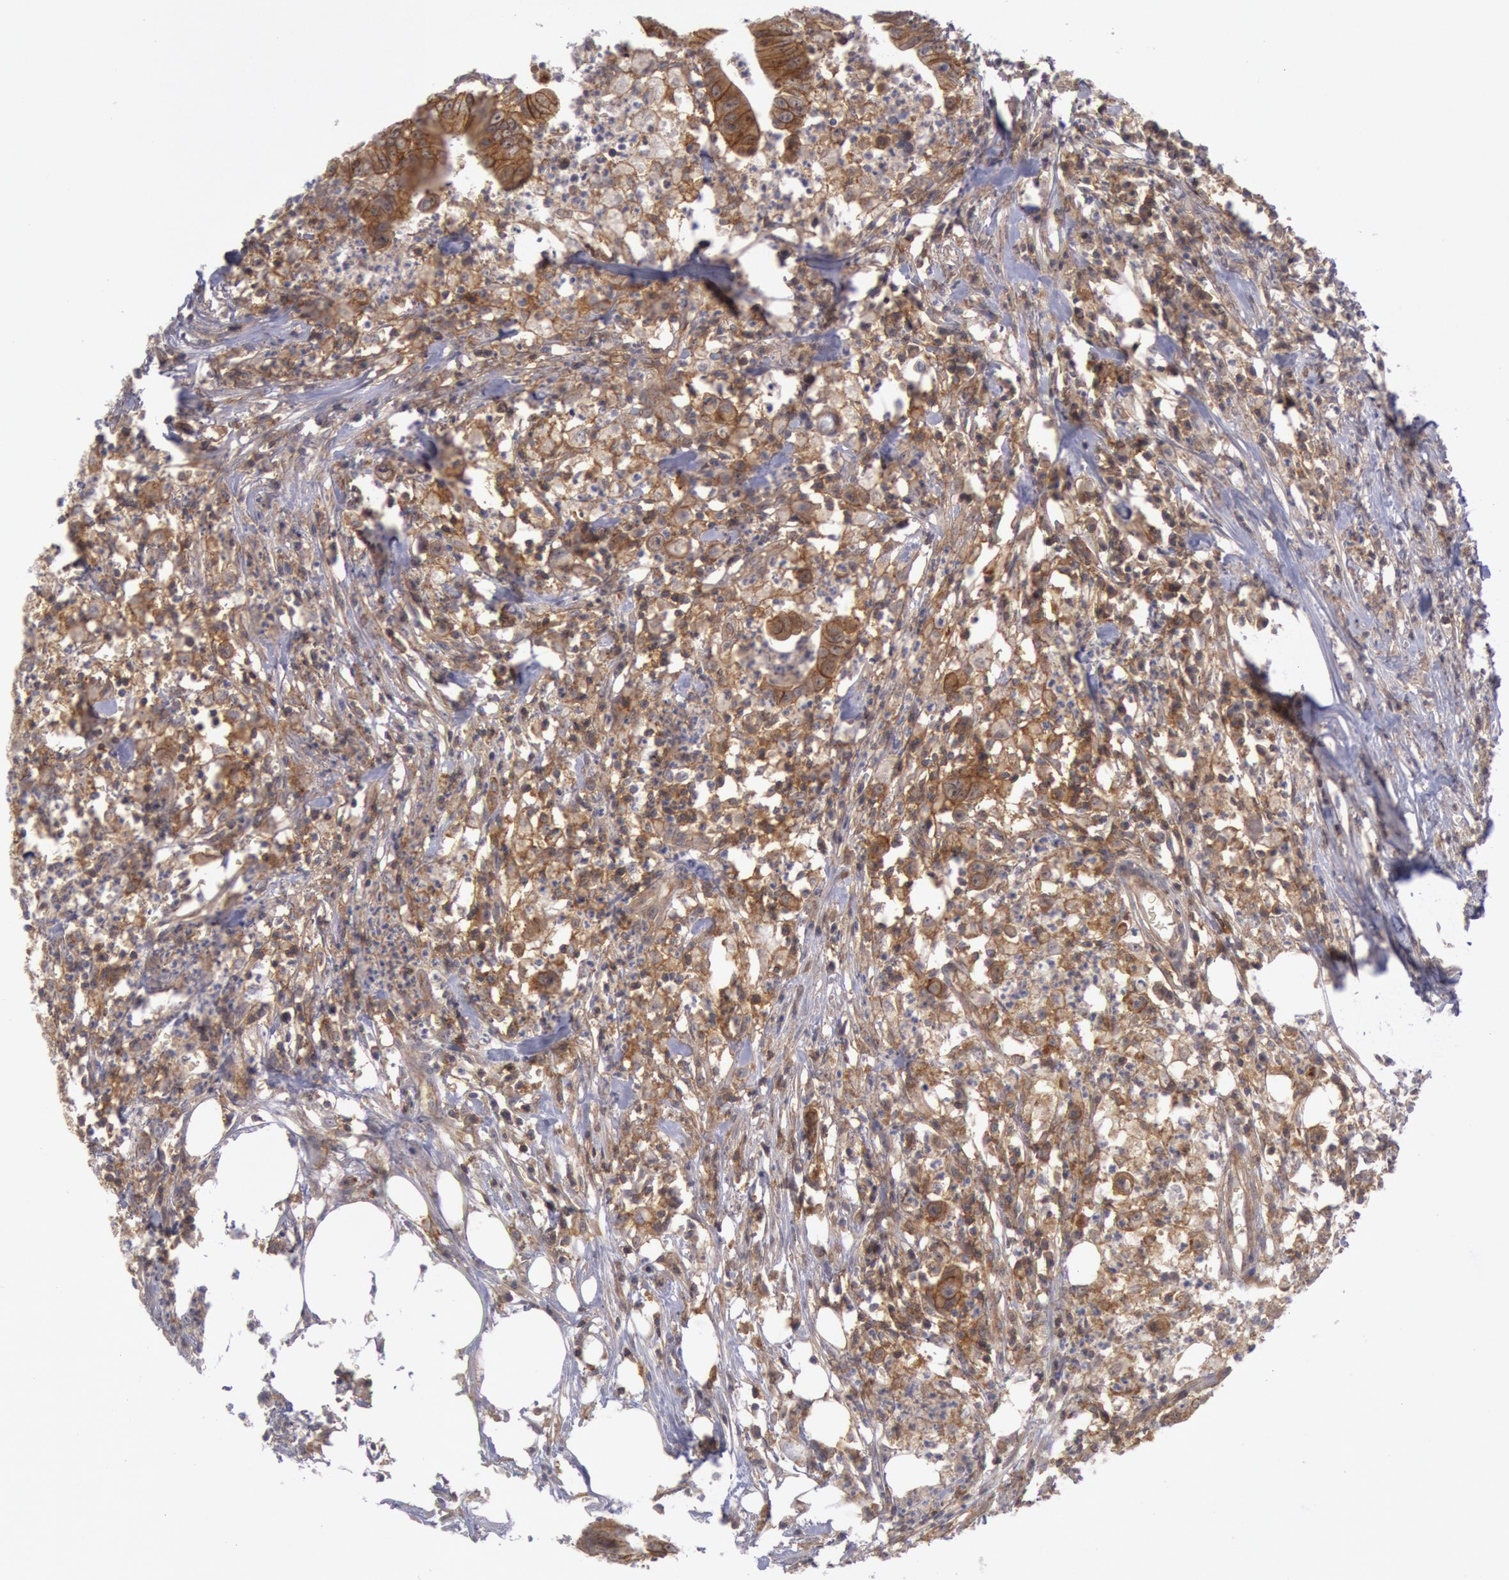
{"staining": {"intensity": "strong", "quantity": ">75%", "location": "cytoplasmic/membranous"}, "tissue": "colorectal cancer", "cell_type": "Tumor cells", "image_type": "cancer", "snomed": [{"axis": "morphology", "description": "Adenocarcinoma, NOS"}, {"axis": "topography", "description": "Colon"}], "caption": "DAB (3,3'-diaminobenzidine) immunohistochemical staining of adenocarcinoma (colorectal) exhibits strong cytoplasmic/membranous protein staining in about >75% of tumor cells.", "gene": "STX4", "patient": {"sex": "male", "age": 55}}